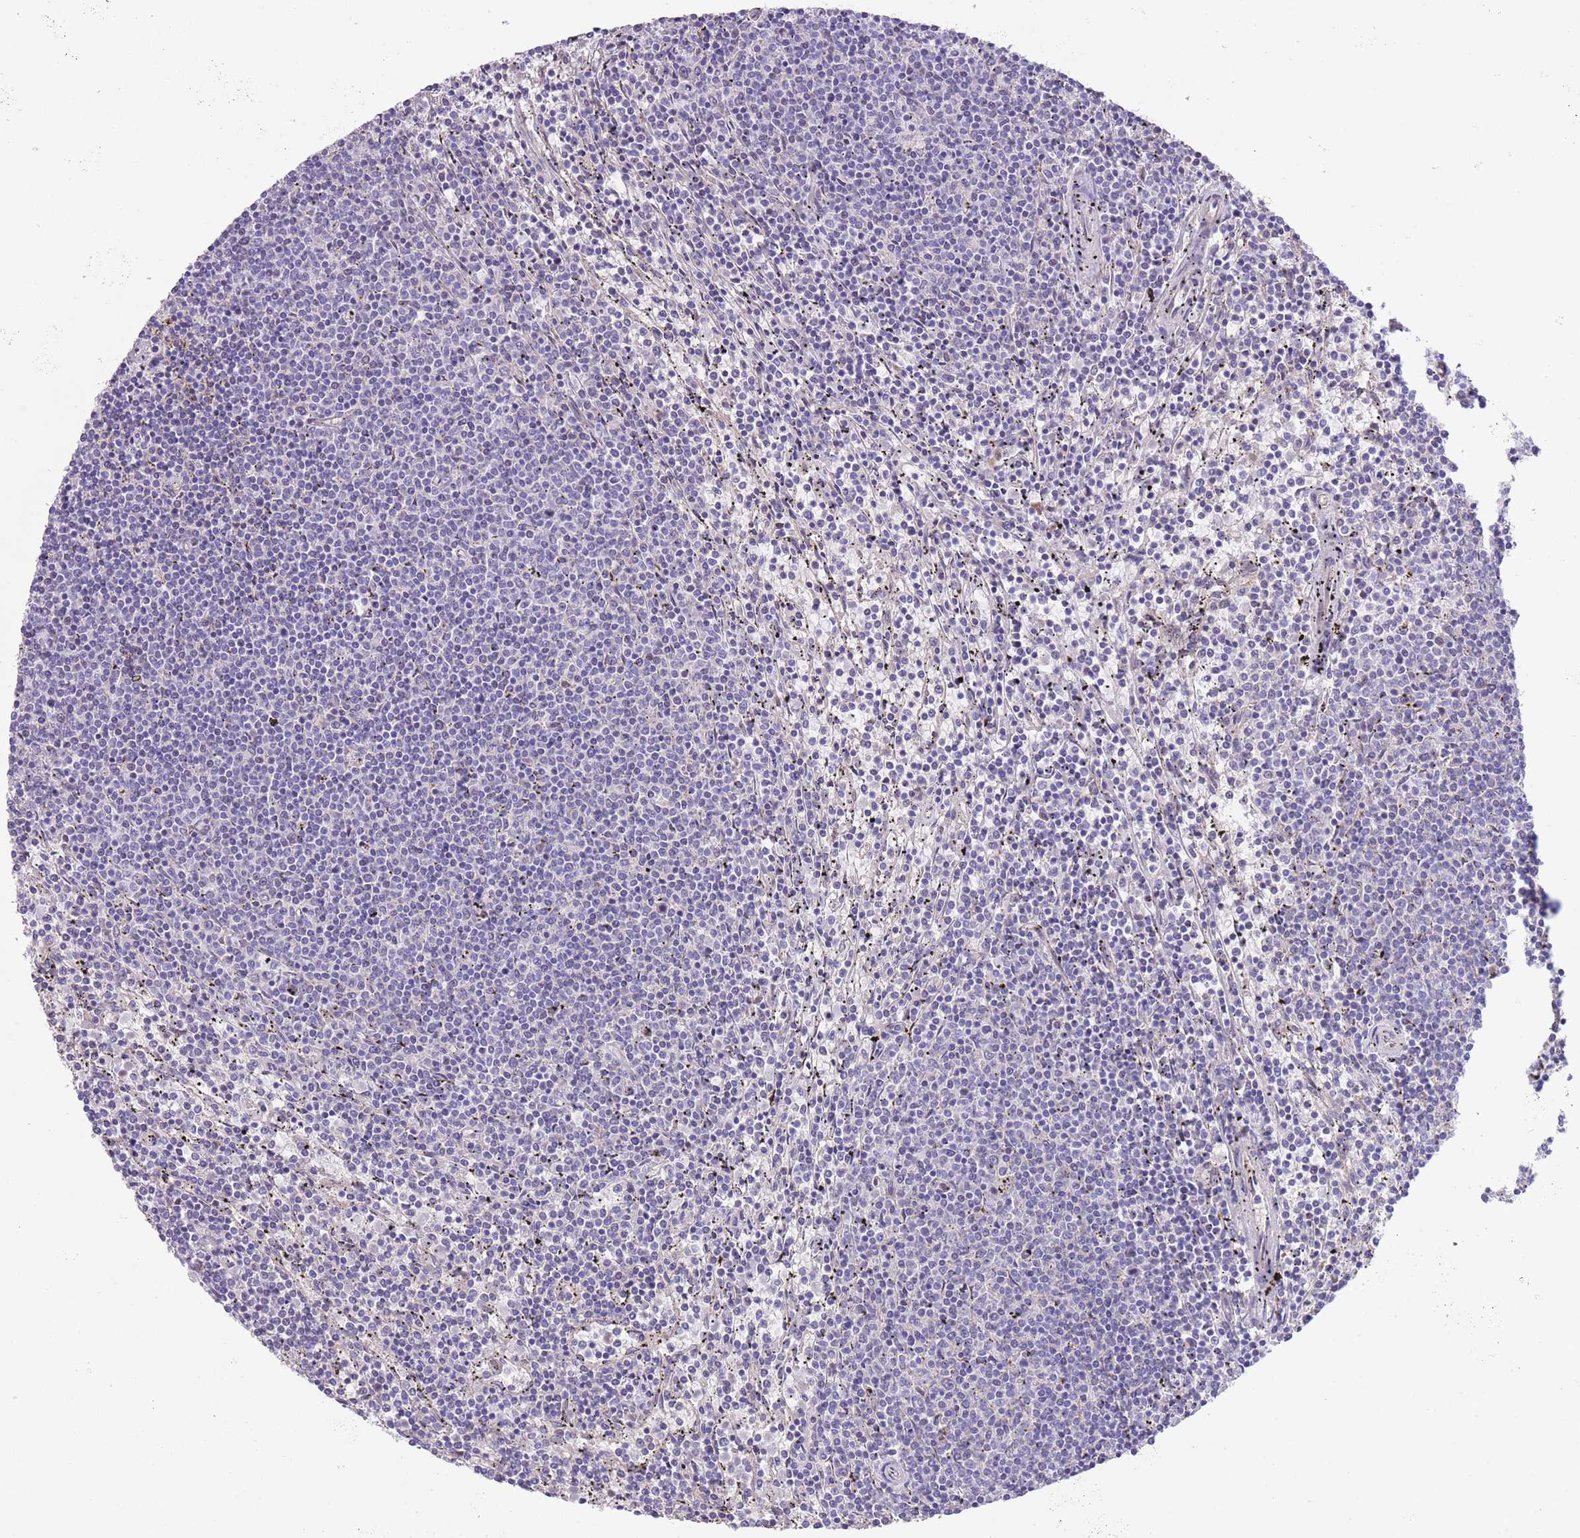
{"staining": {"intensity": "negative", "quantity": "none", "location": "none"}, "tissue": "lymphoma", "cell_type": "Tumor cells", "image_type": "cancer", "snomed": [{"axis": "morphology", "description": "Malignant lymphoma, non-Hodgkin's type, Low grade"}, {"axis": "topography", "description": "Spleen"}], "caption": "Histopathology image shows no protein staining in tumor cells of malignant lymphoma, non-Hodgkin's type (low-grade) tissue.", "gene": "WWOX", "patient": {"sex": "female", "age": 50}}